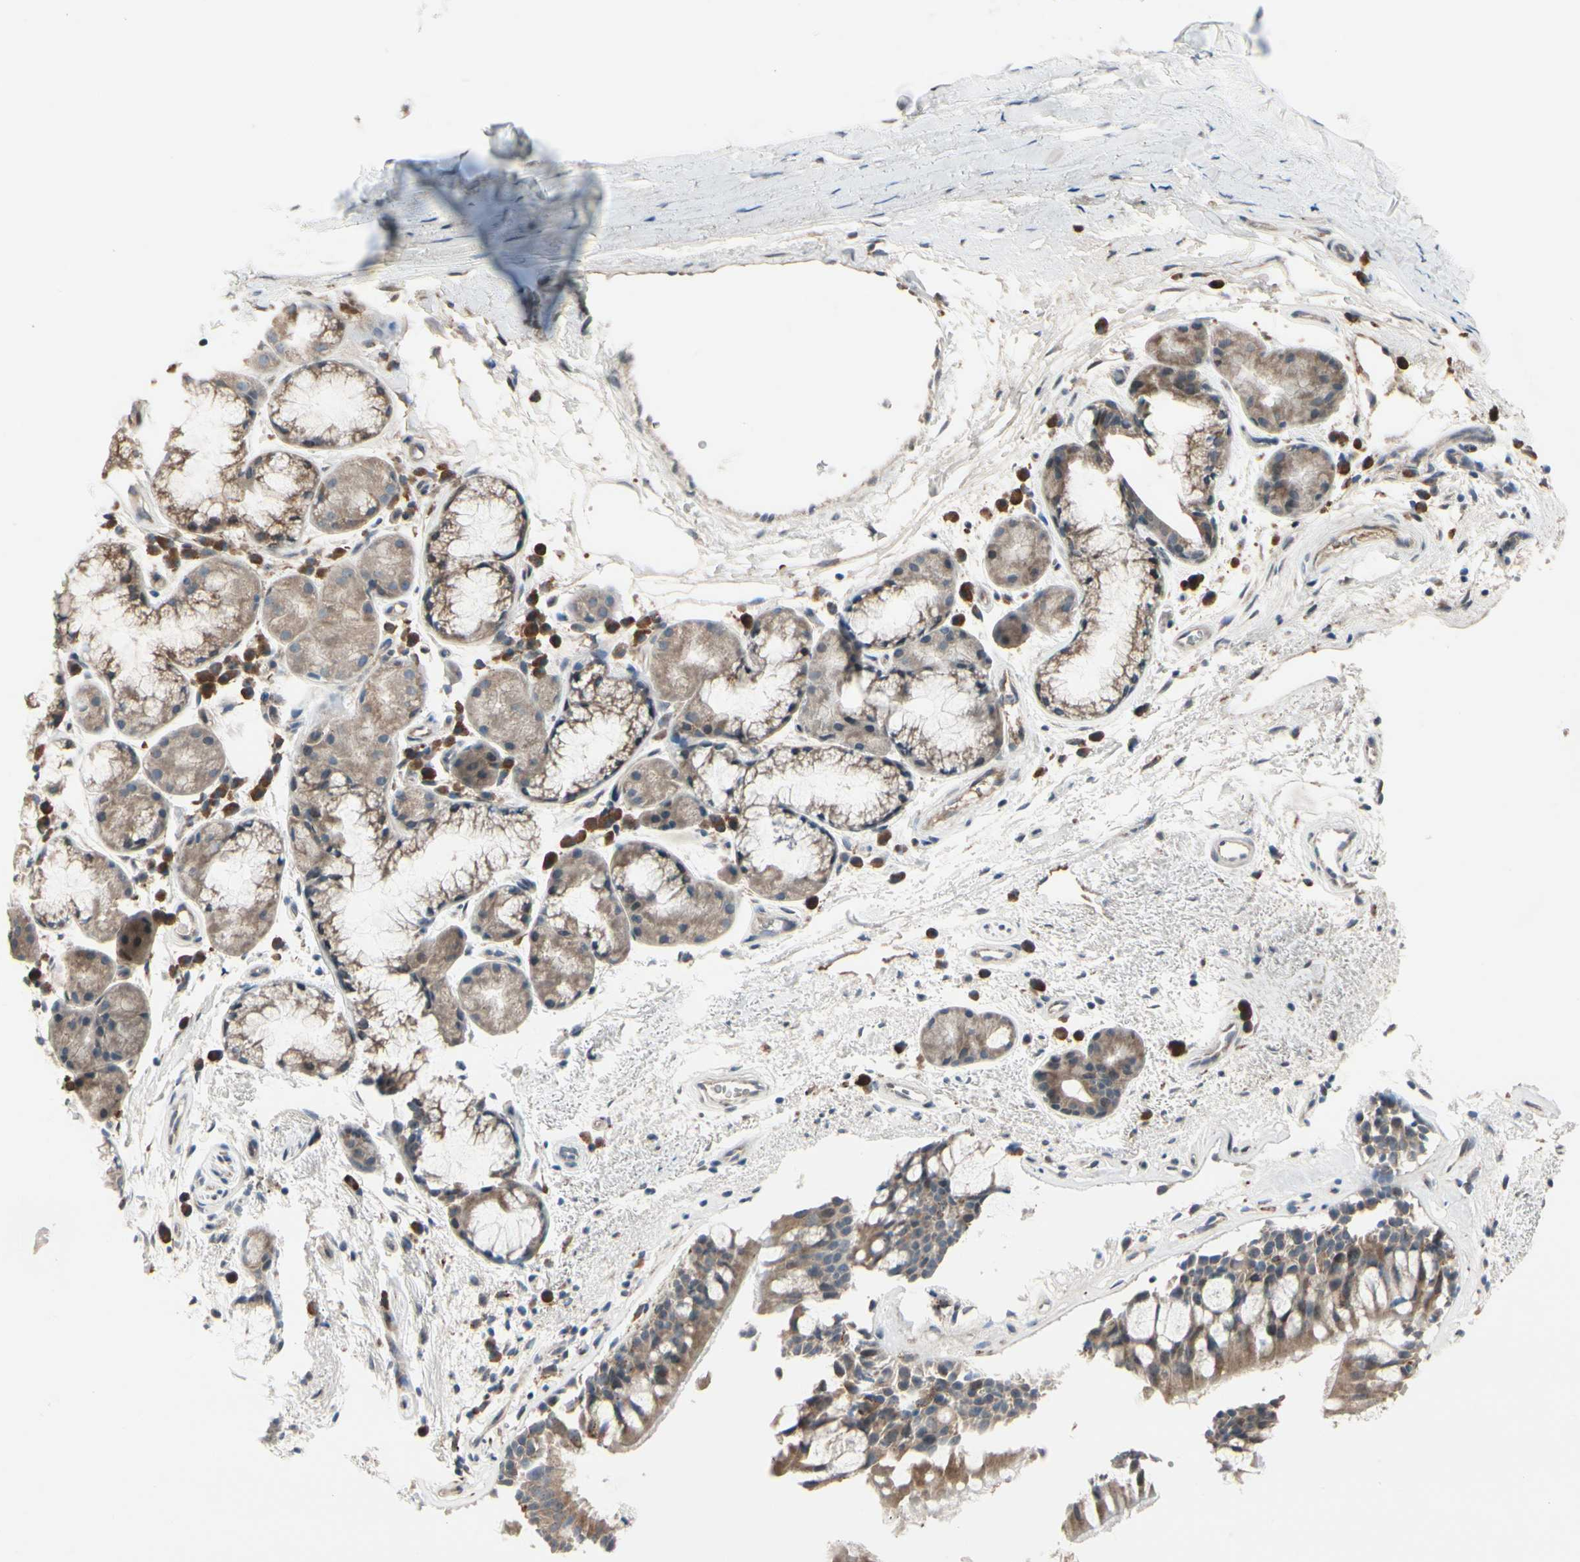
{"staining": {"intensity": "moderate", "quantity": ">75%", "location": "cytoplasmic/membranous"}, "tissue": "bronchus", "cell_type": "Respiratory epithelial cells", "image_type": "normal", "snomed": [{"axis": "morphology", "description": "Normal tissue, NOS"}, {"axis": "topography", "description": "Bronchus"}], "caption": "Immunohistochemistry (IHC) image of unremarkable bronchus stained for a protein (brown), which demonstrates medium levels of moderate cytoplasmic/membranous staining in about >75% of respiratory epithelial cells.", "gene": "SNX29", "patient": {"sex": "female", "age": 54}}